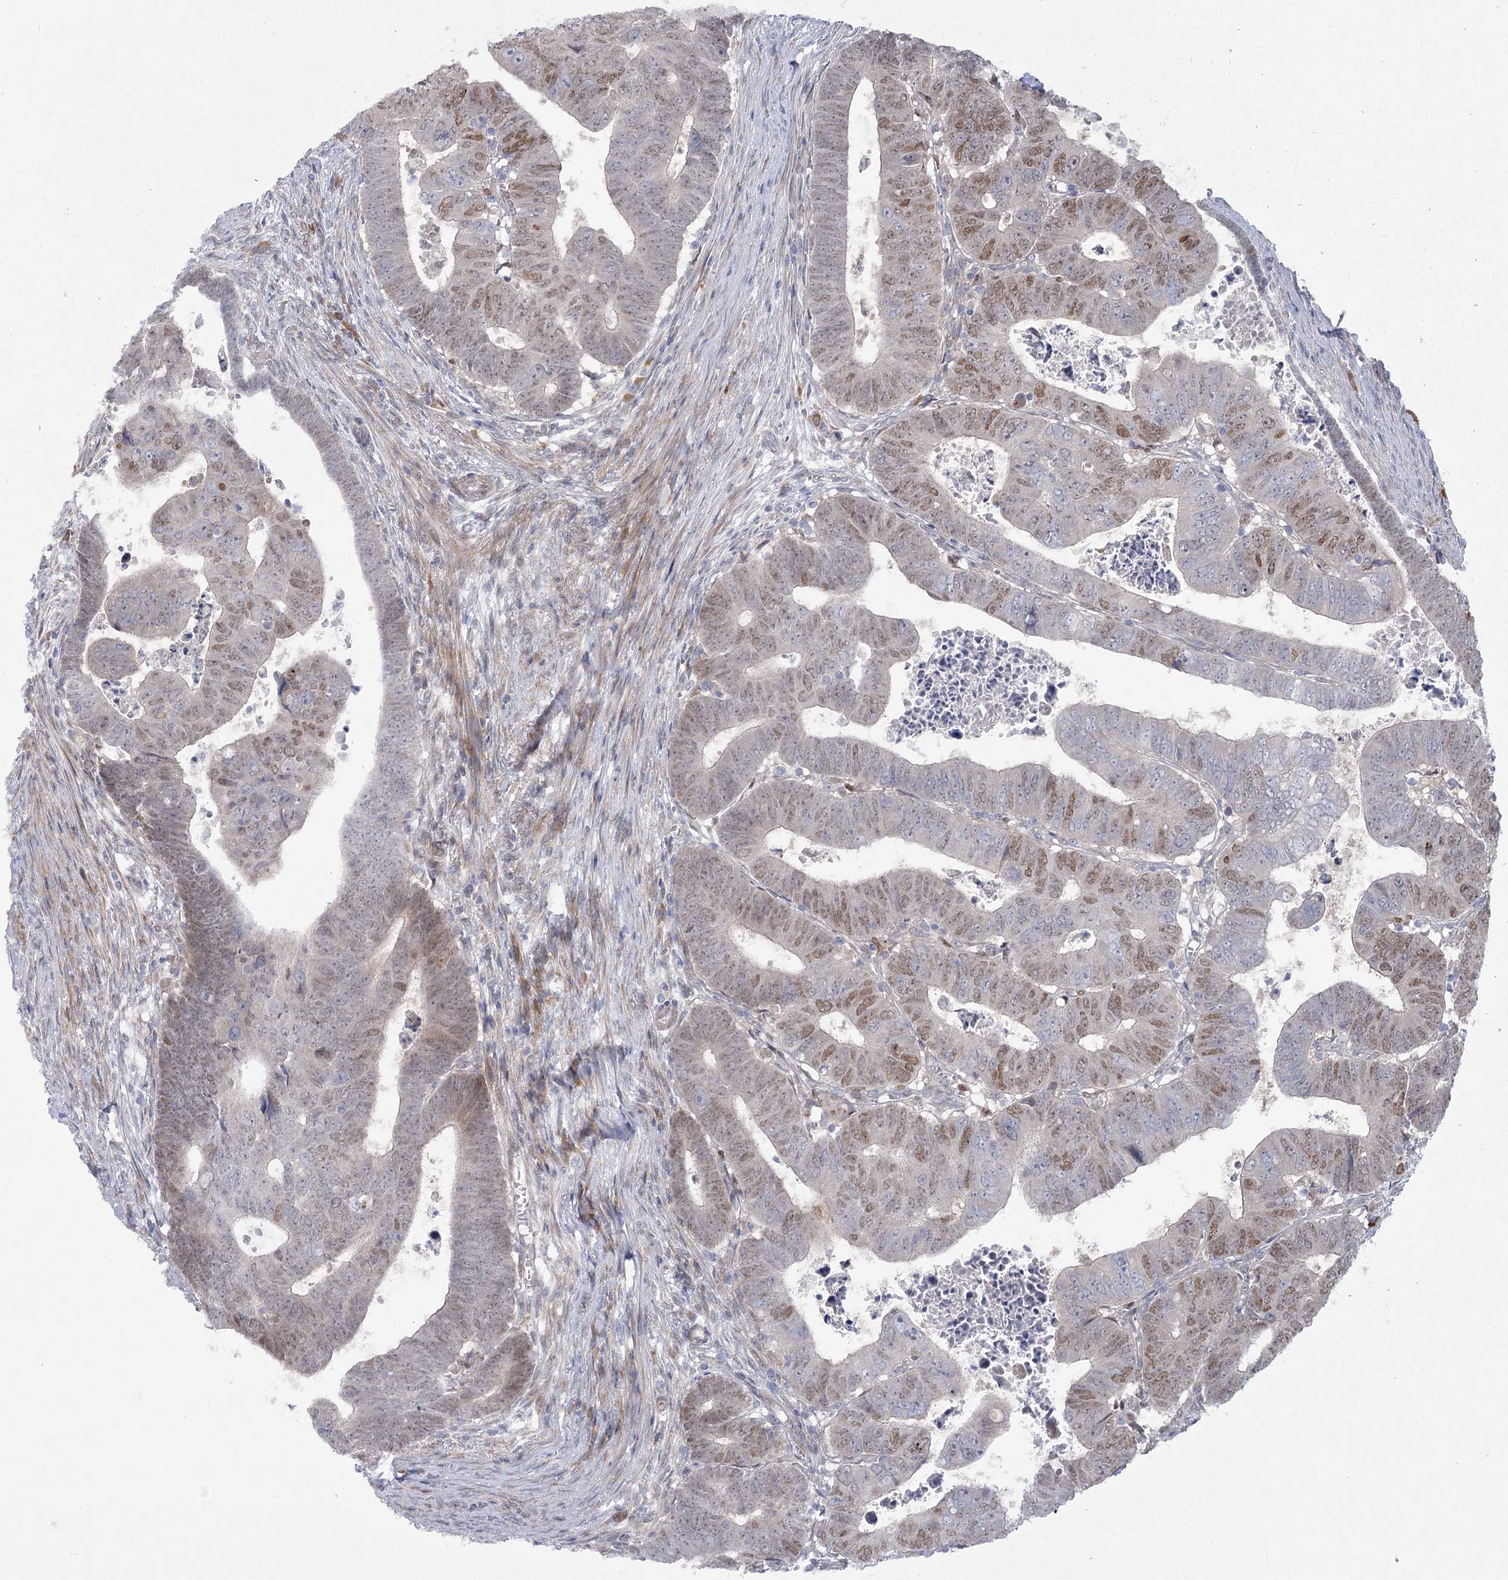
{"staining": {"intensity": "moderate", "quantity": "25%-75%", "location": "cytoplasmic/membranous,nuclear"}, "tissue": "colorectal cancer", "cell_type": "Tumor cells", "image_type": "cancer", "snomed": [{"axis": "morphology", "description": "Normal tissue, NOS"}, {"axis": "morphology", "description": "Adenocarcinoma, NOS"}, {"axis": "topography", "description": "Rectum"}], "caption": "Immunohistochemical staining of human colorectal cancer demonstrates medium levels of moderate cytoplasmic/membranous and nuclear staining in about 25%-75% of tumor cells.", "gene": "CAMTA1", "patient": {"sex": "female", "age": 65}}